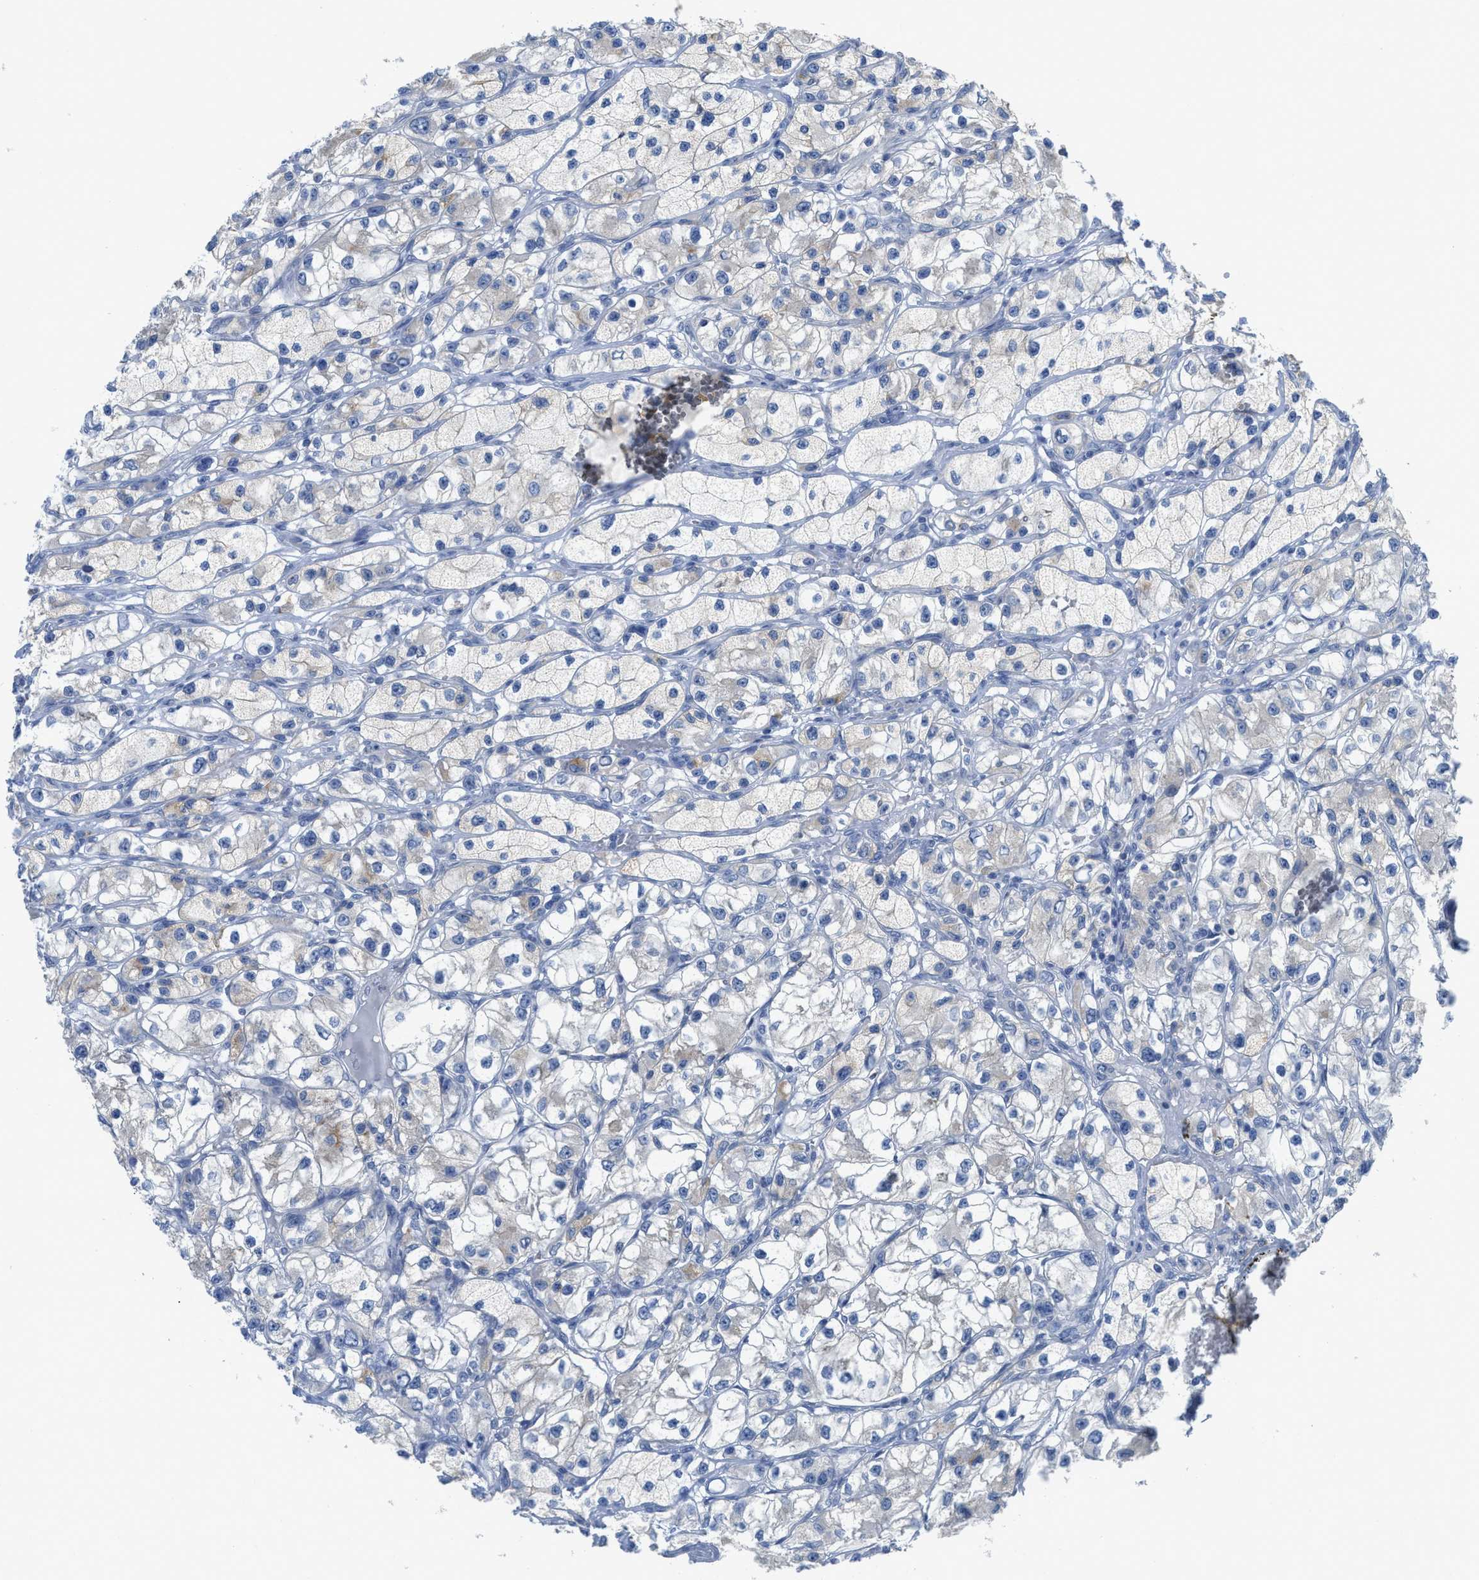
{"staining": {"intensity": "negative", "quantity": "none", "location": "none"}, "tissue": "renal cancer", "cell_type": "Tumor cells", "image_type": "cancer", "snomed": [{"axis": "morphology", "description": "Adenocarcinoma, NOS"}, {"axis": "topography", "description": "Kidney"}], "caption": "An immunohistochemistry (IHC) histopathology image of renal cancer (adenocarcinoma) is shown. There is no staining in tumor cells of renal cancer (adenocarcinoma). The staining was performed using DAB to visualize the protein expression in brown, while the nuclei were stained in blue with hematoxylin (Magnification: 20x).", "gene": "GATD3", "patient": {"sex": "female", "age": 57}}